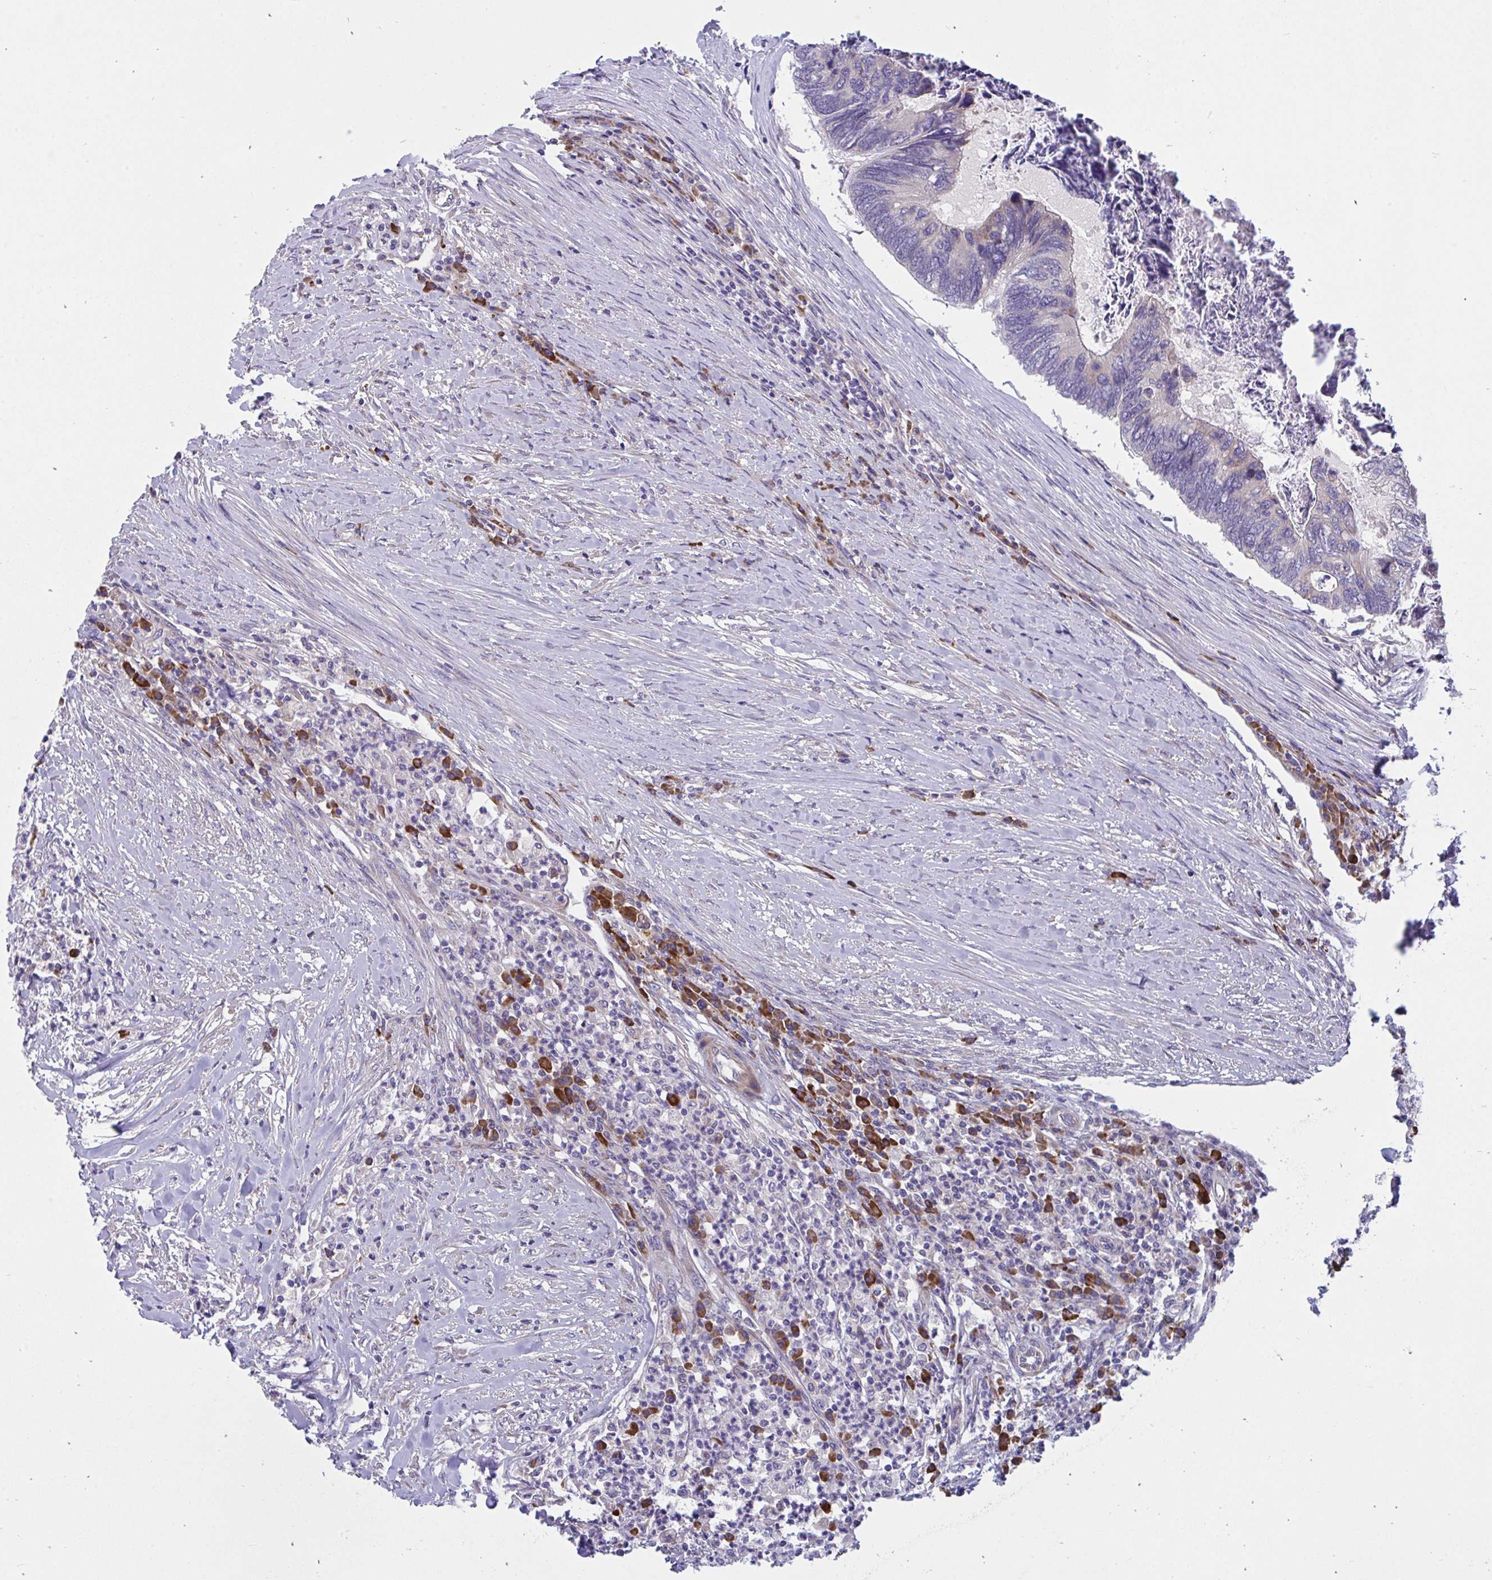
{"staining": {"intensity": "negative", "quantity": "none", "location": "none"}, "tissue": "colorectal cancer", "cell_type": "Tumor cells", "image_type": "cancer", "snomed": [{"axis": "morphology", "description": "Adenocarcinoma, NOS"}, {"axis": "topography", "description": "Colon"}], "caption": "The IHC micrograph has no significant staining in tumor cells of adenocarcinoma (colorectal) tissue.", "gene": "WBP1", "patient": {"sex": "female", "age": 67}}